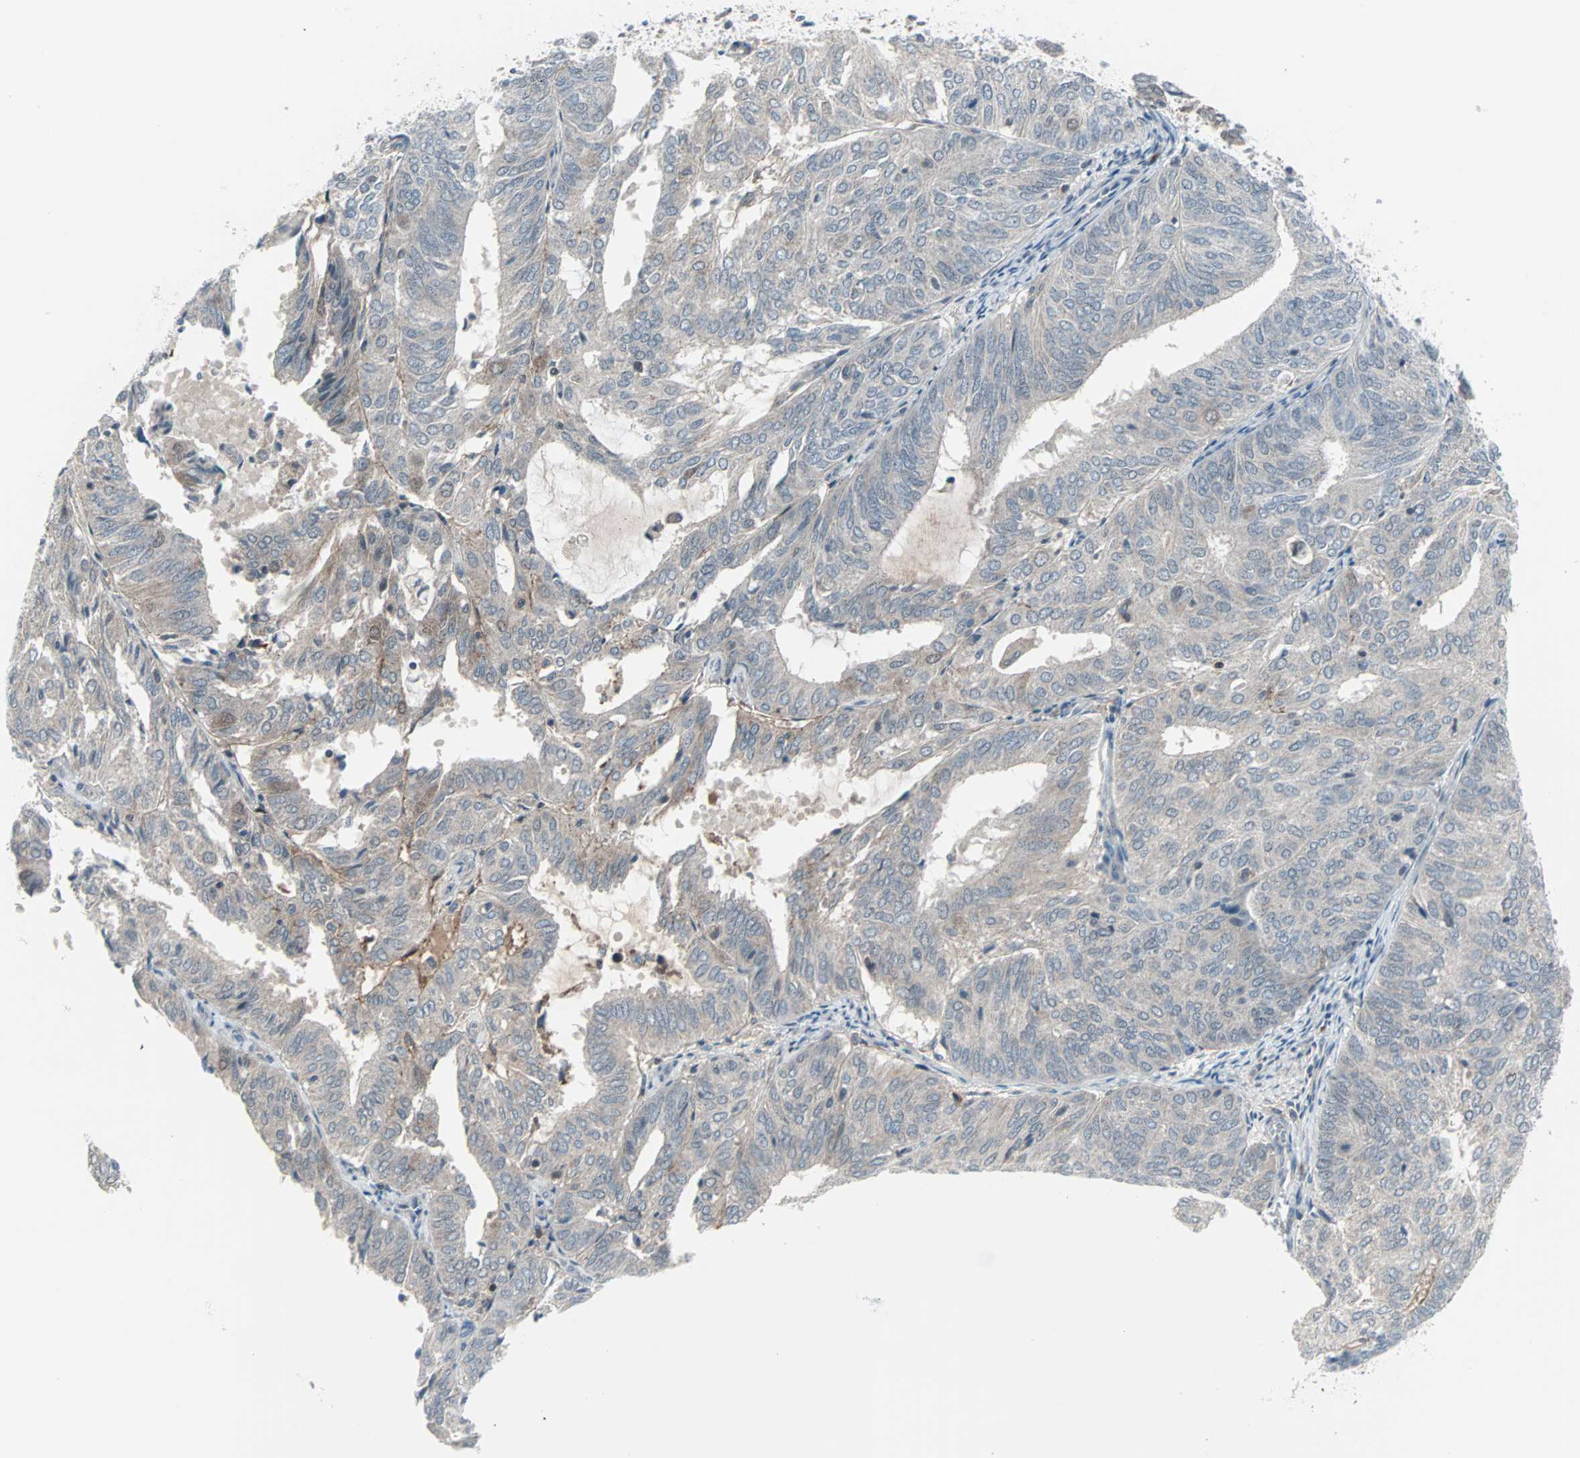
{"staining": {"intensity": "weak", "quantity": "<25%", "location": "cytoplasmic/membranous,nuclear"}, "tissue": "endometrial cancer", "cell_type": "Tumor cells", "image_type": "cancer", "snomed": [{"axis": "morphology", "description": "Adenocarcinoma, NOS"}, {"axis": "topography", "description": "Uterus"}], "caption": "The IHC micrograph has no significant expression in tumor cells of adenocarcinoma (endometrial) tissue. Brightfield microscopy of immunohistochemistry (IHC) stained with DAB (3,3'-diaminobenzidine) (brown) and hematoxylin (blue), captured at high magnification.", "gene": "CASP3", "patient": {"sex": "female", "age": 60}}